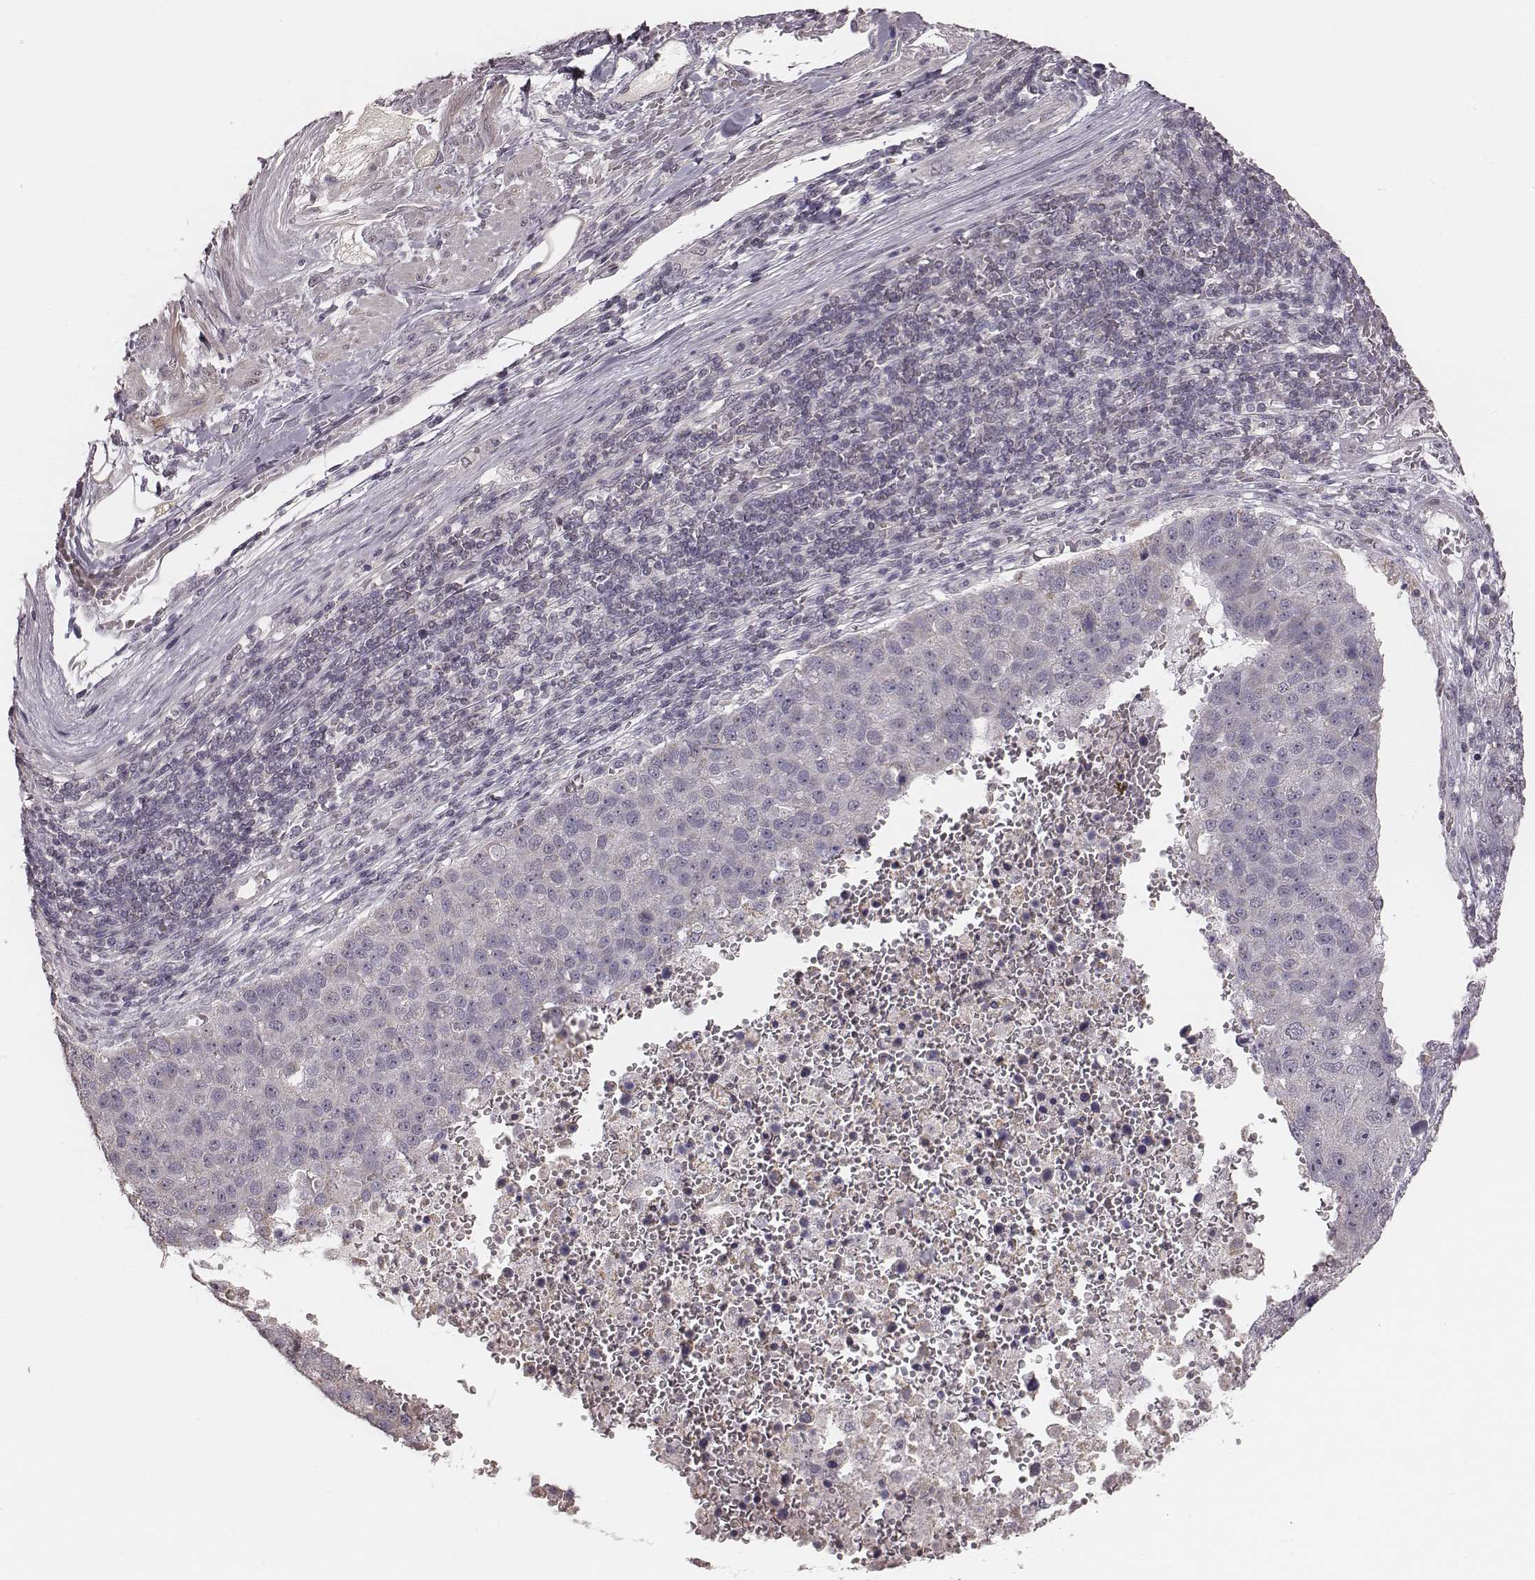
{"staining": {"intensity": "negative", "quantity": "none", "location": "none"}, "tissue": "pancreatic cancer", "cell_type": "Tumor cells", "image_type": "cancer", "snomed": [{"axis": "morphology", "description": "Adenocarcinoma, NOS"}, {"axis": "topography", "description": "Pancreas"}], "caption": "Immunohistochemistry image of human pancreatic cancer stained for a protein (brown), which shows no positivity in tumor cells.", "gene": "SLC7A4", "patient": {"sex": "female", "age": 61}}